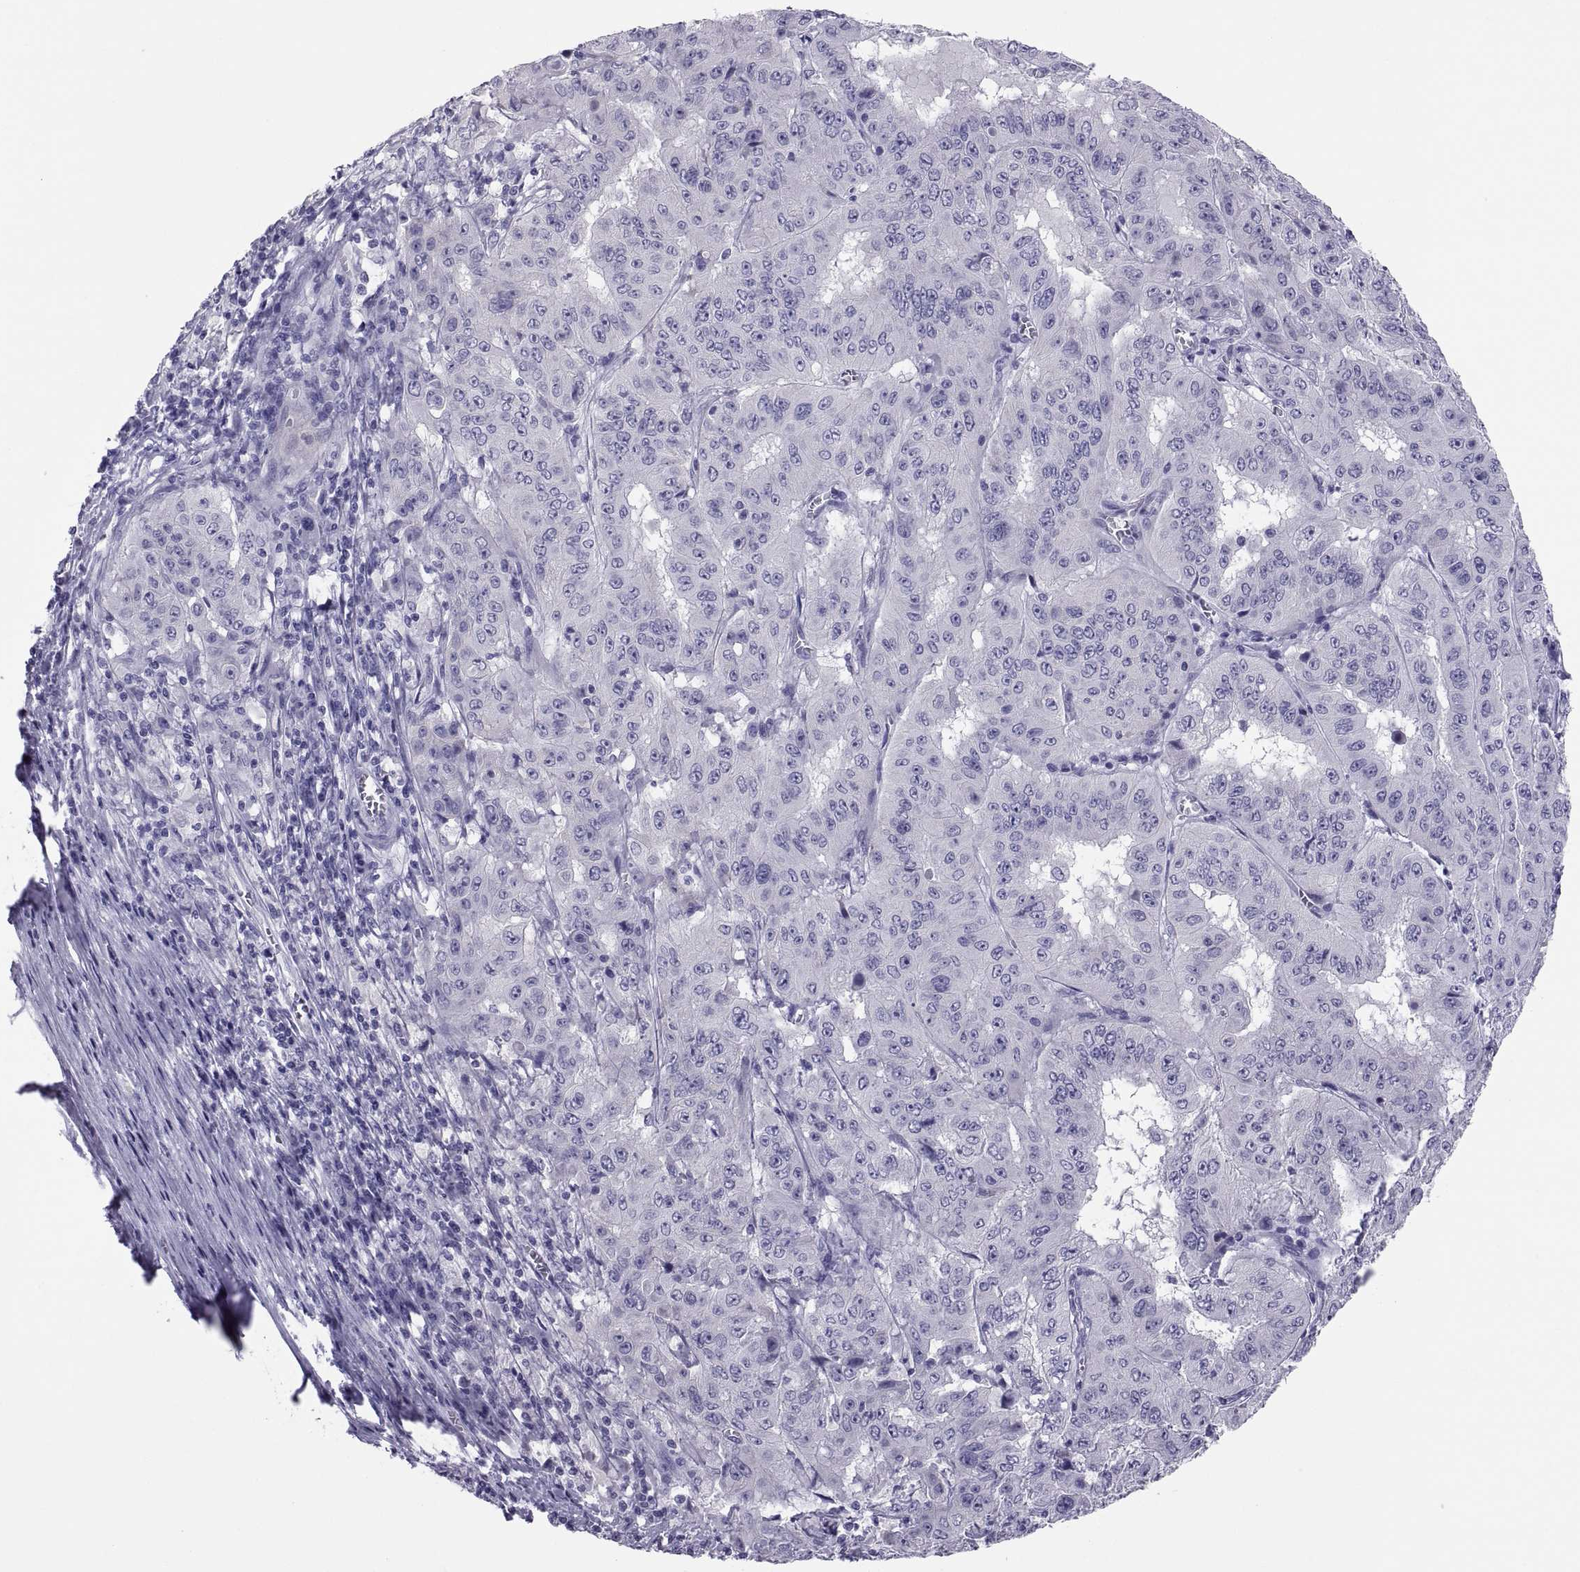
{"staining": {"intensity": "negative", "quantity": "none", "location": "none"}, "tissue": "pancreatic cancer", "cell_type": "Tumor cells", "image_type": "cancer", "snomed": [{"axis": "morphology", "description": "Adenocarcinoma, NOS"}, {"axis": "topography", "description": "Pancreas"}], "caption": "Tumor cells show no significant protein expression in pancreatic cancer.", "gene": "RNASE12", "patient": {"sex": "male", "age": 63}}